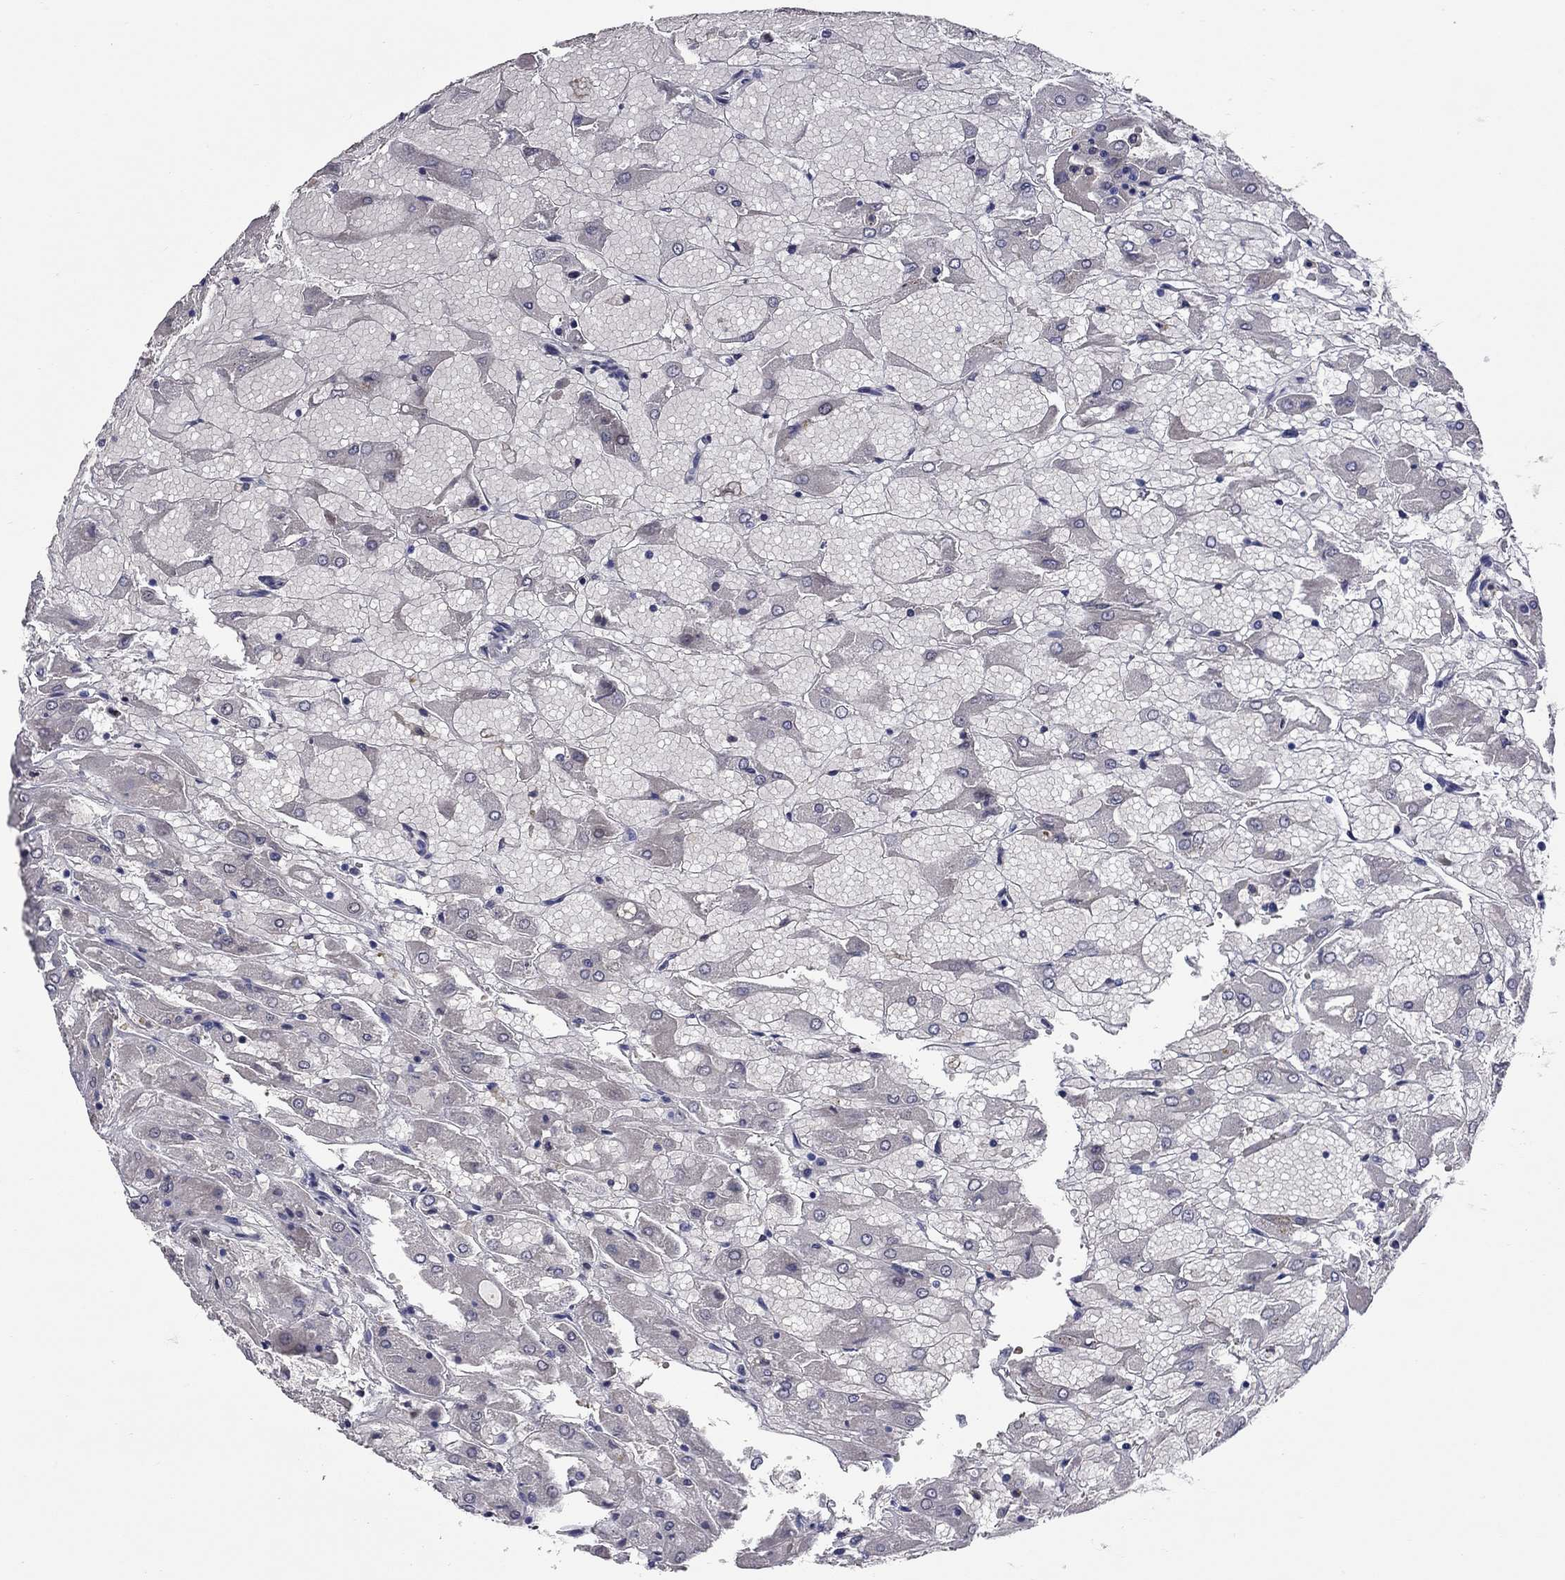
{"staining": {"intensity": "negative", "quantity": "none", "location": "none"}, "tissue": "renal cancer", "cell_type": "Tumor cells", "image_type": "cancer", "snomed": [{"axis": "morphology", "description": "Adenocarcinoma, NOS"}, {"axis": "topography", "description": "Kidney"}], "caption": "A micrograph of human adenocarcinoma (renal) is negative for staining in tumor cells.", "gene": "UNC119B", "patient": {"sex": "male", "age": 72}}